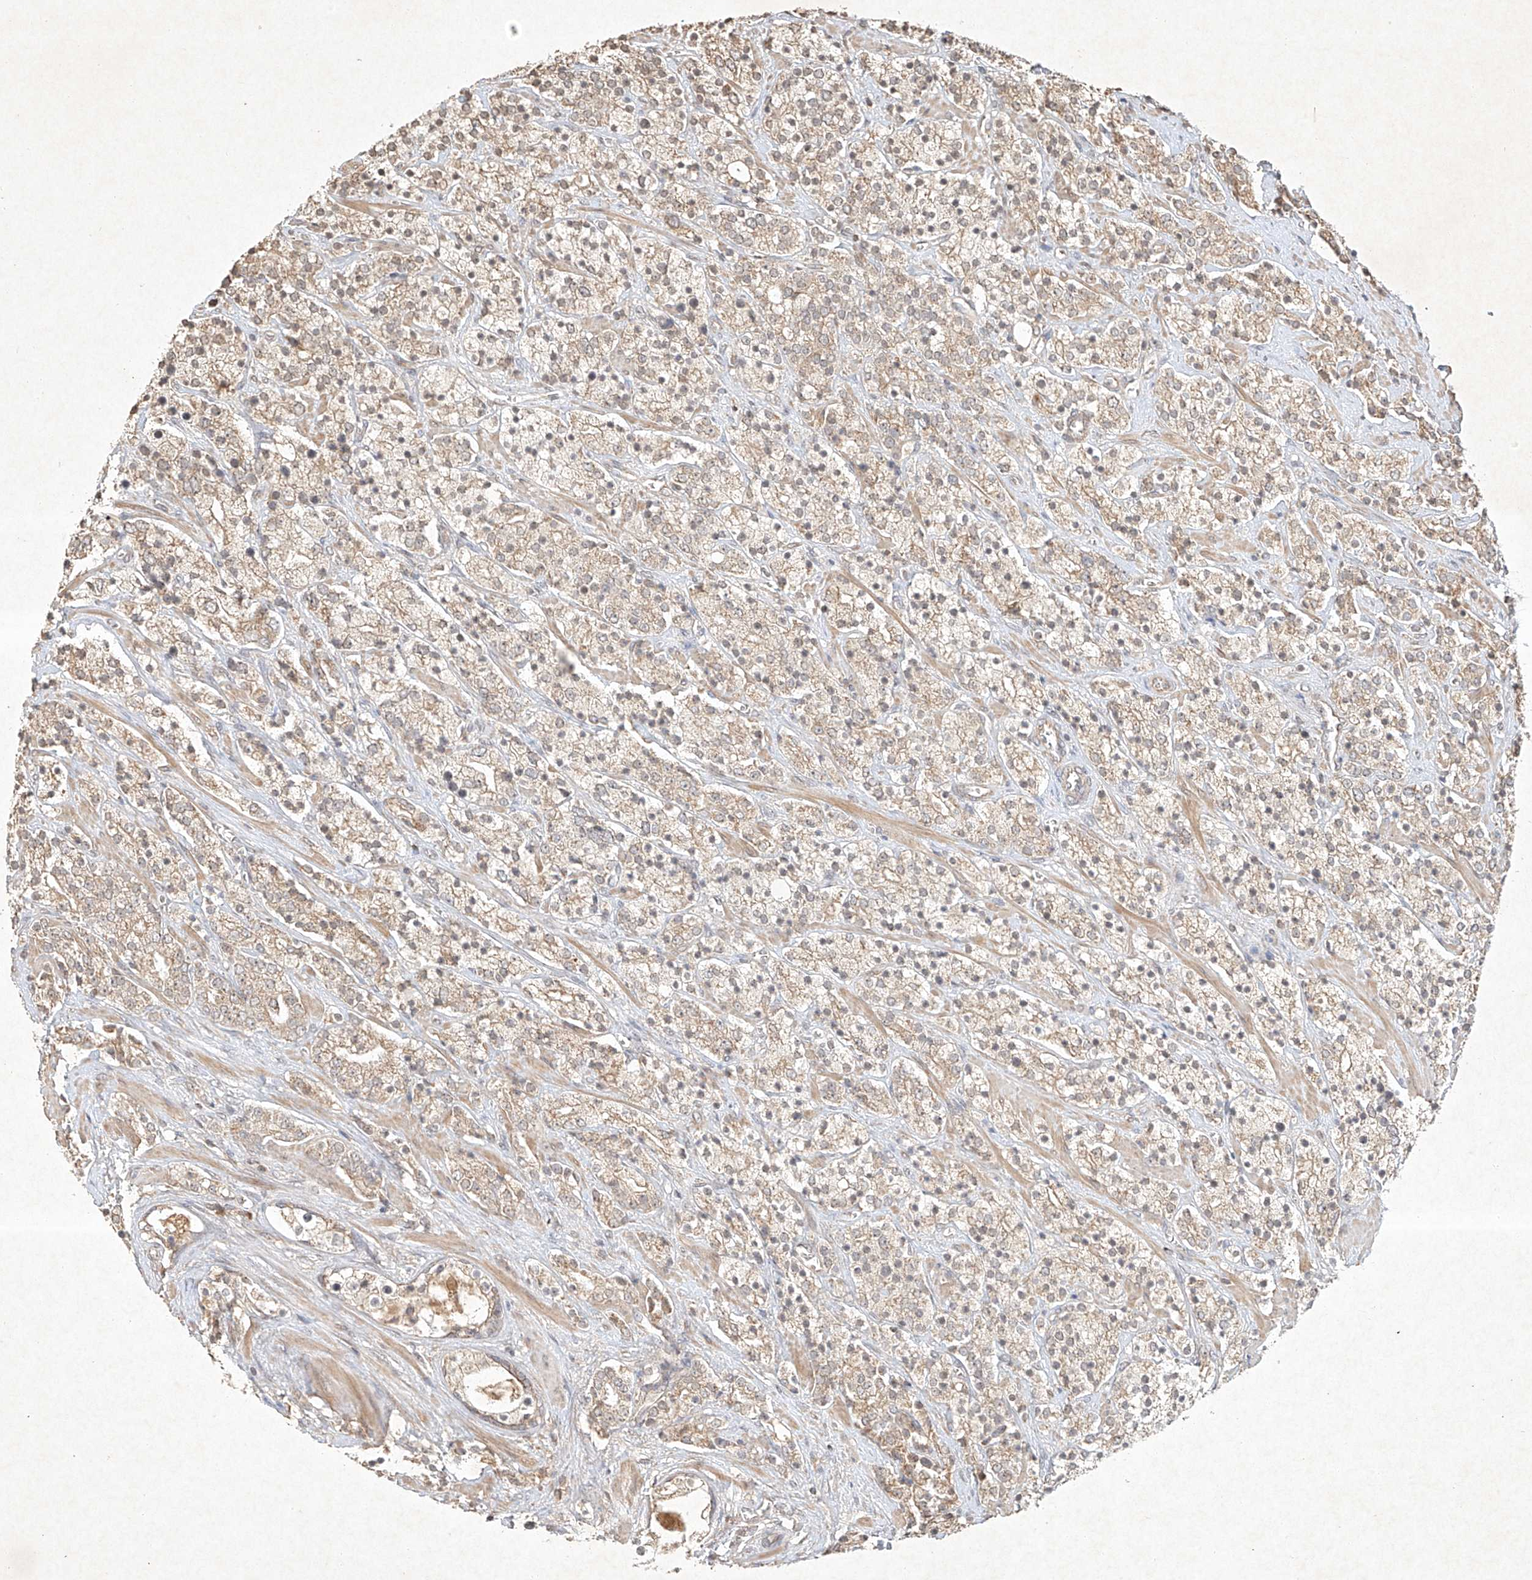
{"staining": {"intensity": "weak", "quantity": ">75%", "location": "cytoplasmic/membranous"}, "tissue": "prostate cancer", "cell_type": "Tumor cells", "image_type": "cancer", "snomed": [{"axis": "morphology", "description": "Adenocarcinoma, High grade"}, {"axis": "topography", "description": "Prostate"}], "caption": "High-magnification brightfield microscopy of prostate high-grade adenocarcinoma stained with DAB (3,3'-diaminobenzidine) (brown) and counterstained with hematoxylin (blue). tumor cells exhibit weak cytoplasmic/membranous expression is identified in approximately>75% of cells. Immunohistochemistry (ihc) stains the protein in brown and the nuclei are stained blue.", "gene": "BTRC", "patient": {"sex": "male", "age": 71}}